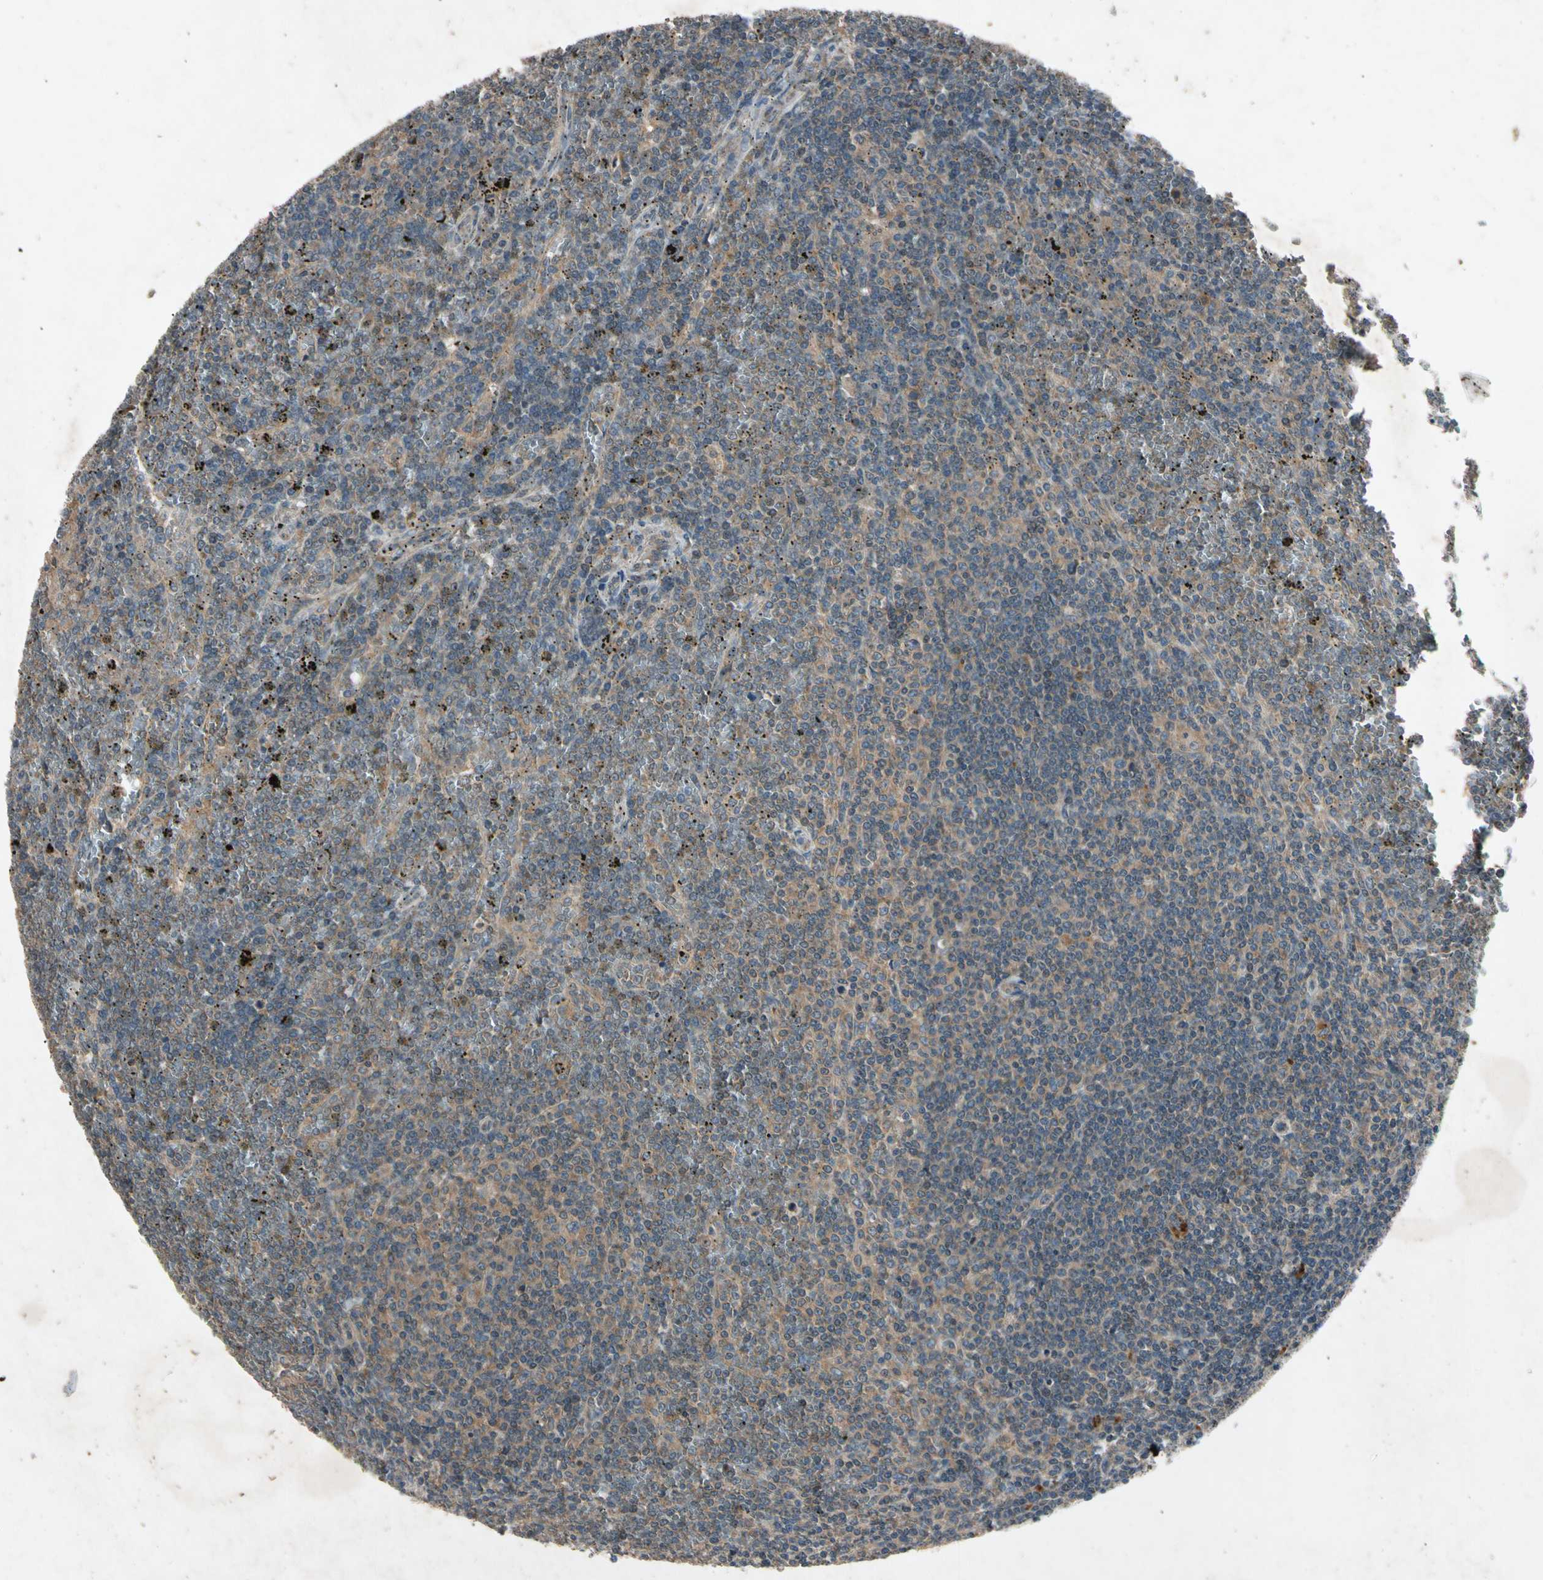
{"staining": {"intensity": "weak", "quantity": "25%-75%", "location": "cytoplasmic/membranous"}, "tissue": "lymphoma", "cell_type": "Tumor cells", "image_type": "cancer", "snomed": [{"axis": "morphology", "description": "Malignant lymphoma, non-Hodgkin's type, Low grade"}, {"axis": "topography", "description": "Spleen"}], "caption": "Immunohistochemical staining of malignant lymphoma, non-Hodgkin's type (low-grade) demonstrates low levels of weak cytoplasmic/membranous protein staining in about 25%-75% of tumor cells.", "gene": "GPLD1", "patient": {"sex": "female", "age": 19}}